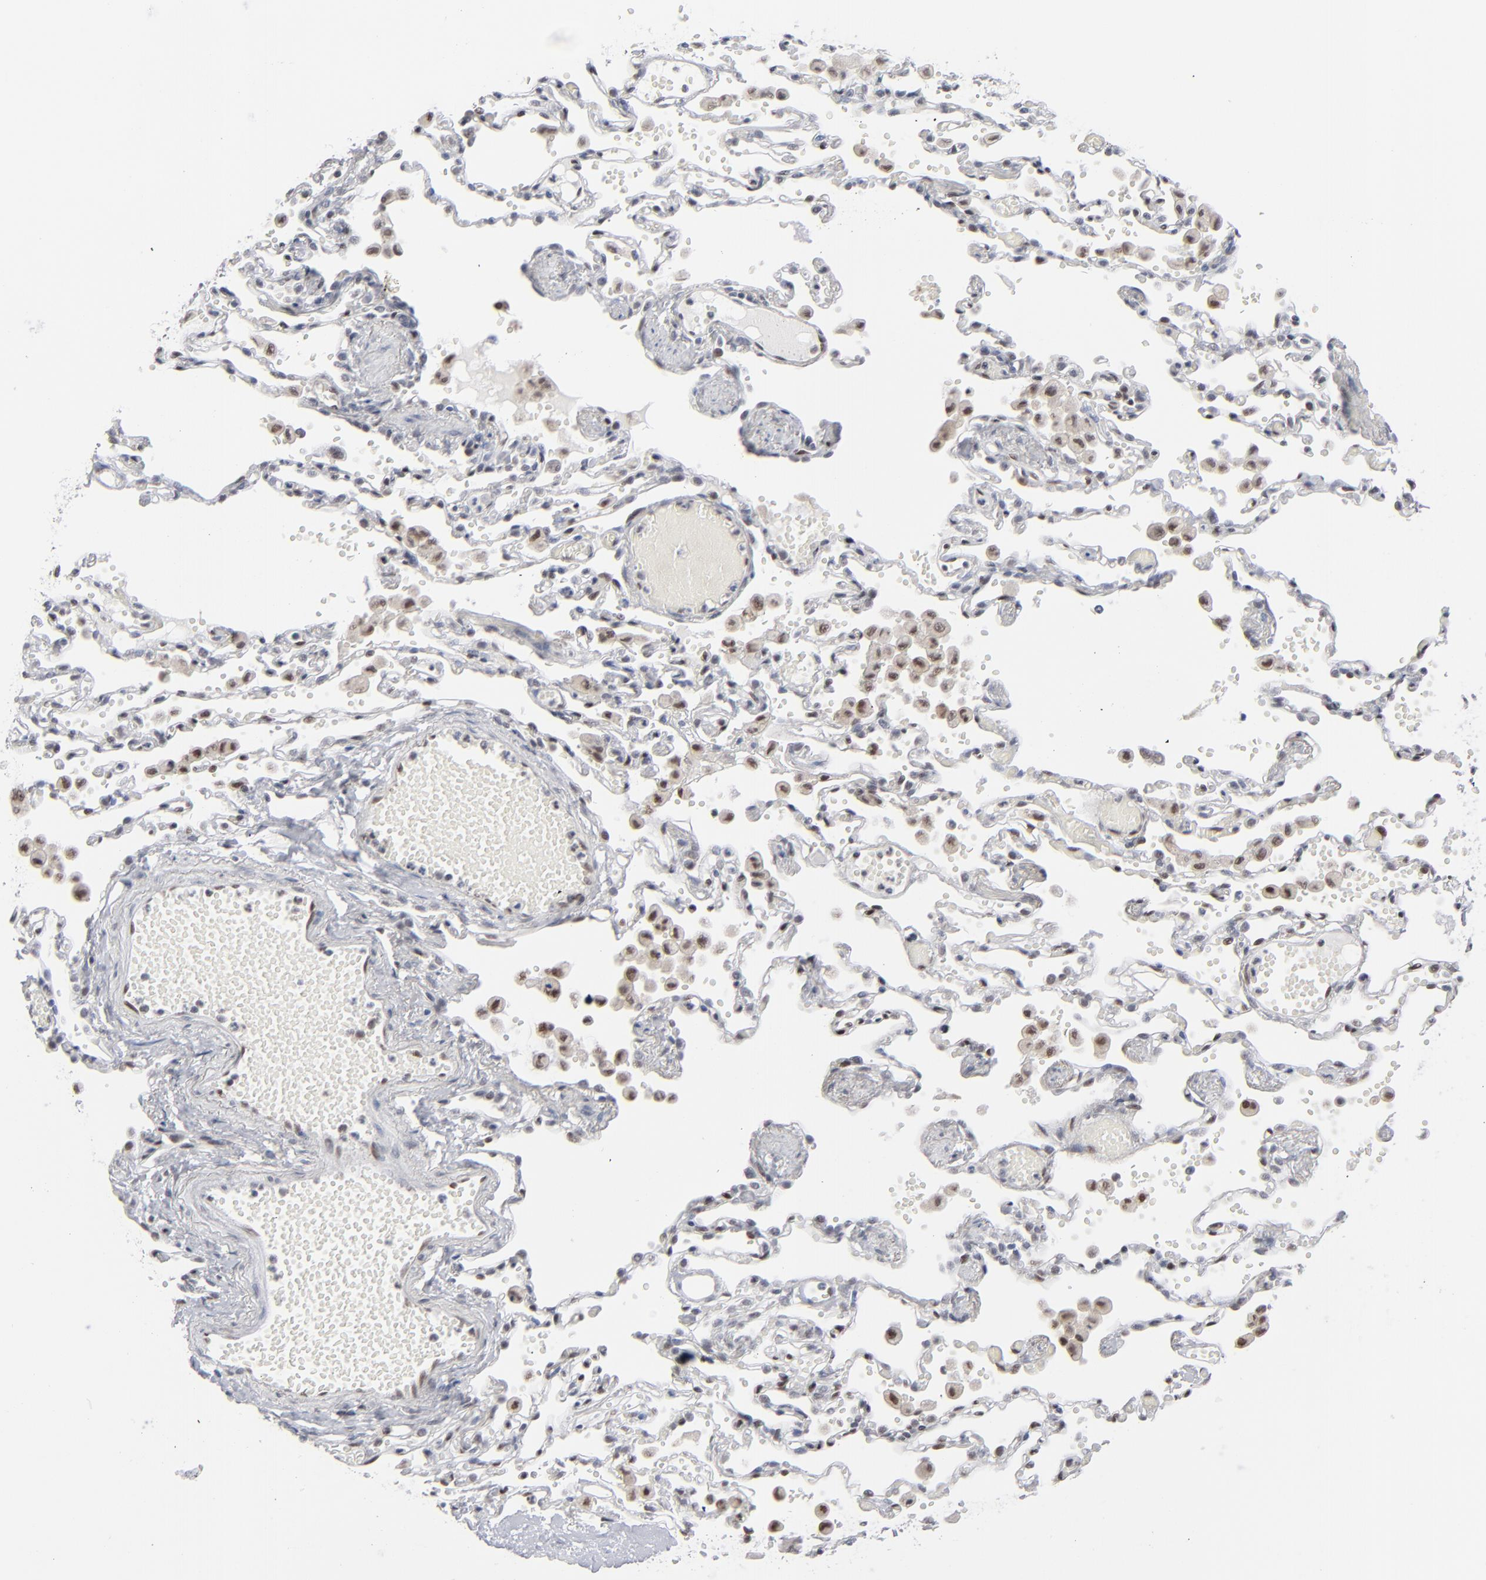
{"staining": {"intensity": "strong", "quantity": ">75%", "location": "nuclear"}, "tissue": "bronchus", "cell_type": "Respiratory epithelial cells", "image_type": "normal", "snomed": [{"axis": "morphology", "description": "Normal tissue, NOS"}, {"axis": "topography", "description": "Cartilage tissue"}, {"axis": "topography", "description": "Bronchus"}, {"axis": "topography", "description": "Lung"}, {"axis": "topography", "description": "Peripheral nerve tissue"}], "caption": "IHC image of benign human bronchus stained for a protein (brown), which displays high levels of strong nuclear staining in approximately >75% of respiratory epithelial cells.", "gene": "IRF9", "patient": {"sex": "female", "age": 49}}